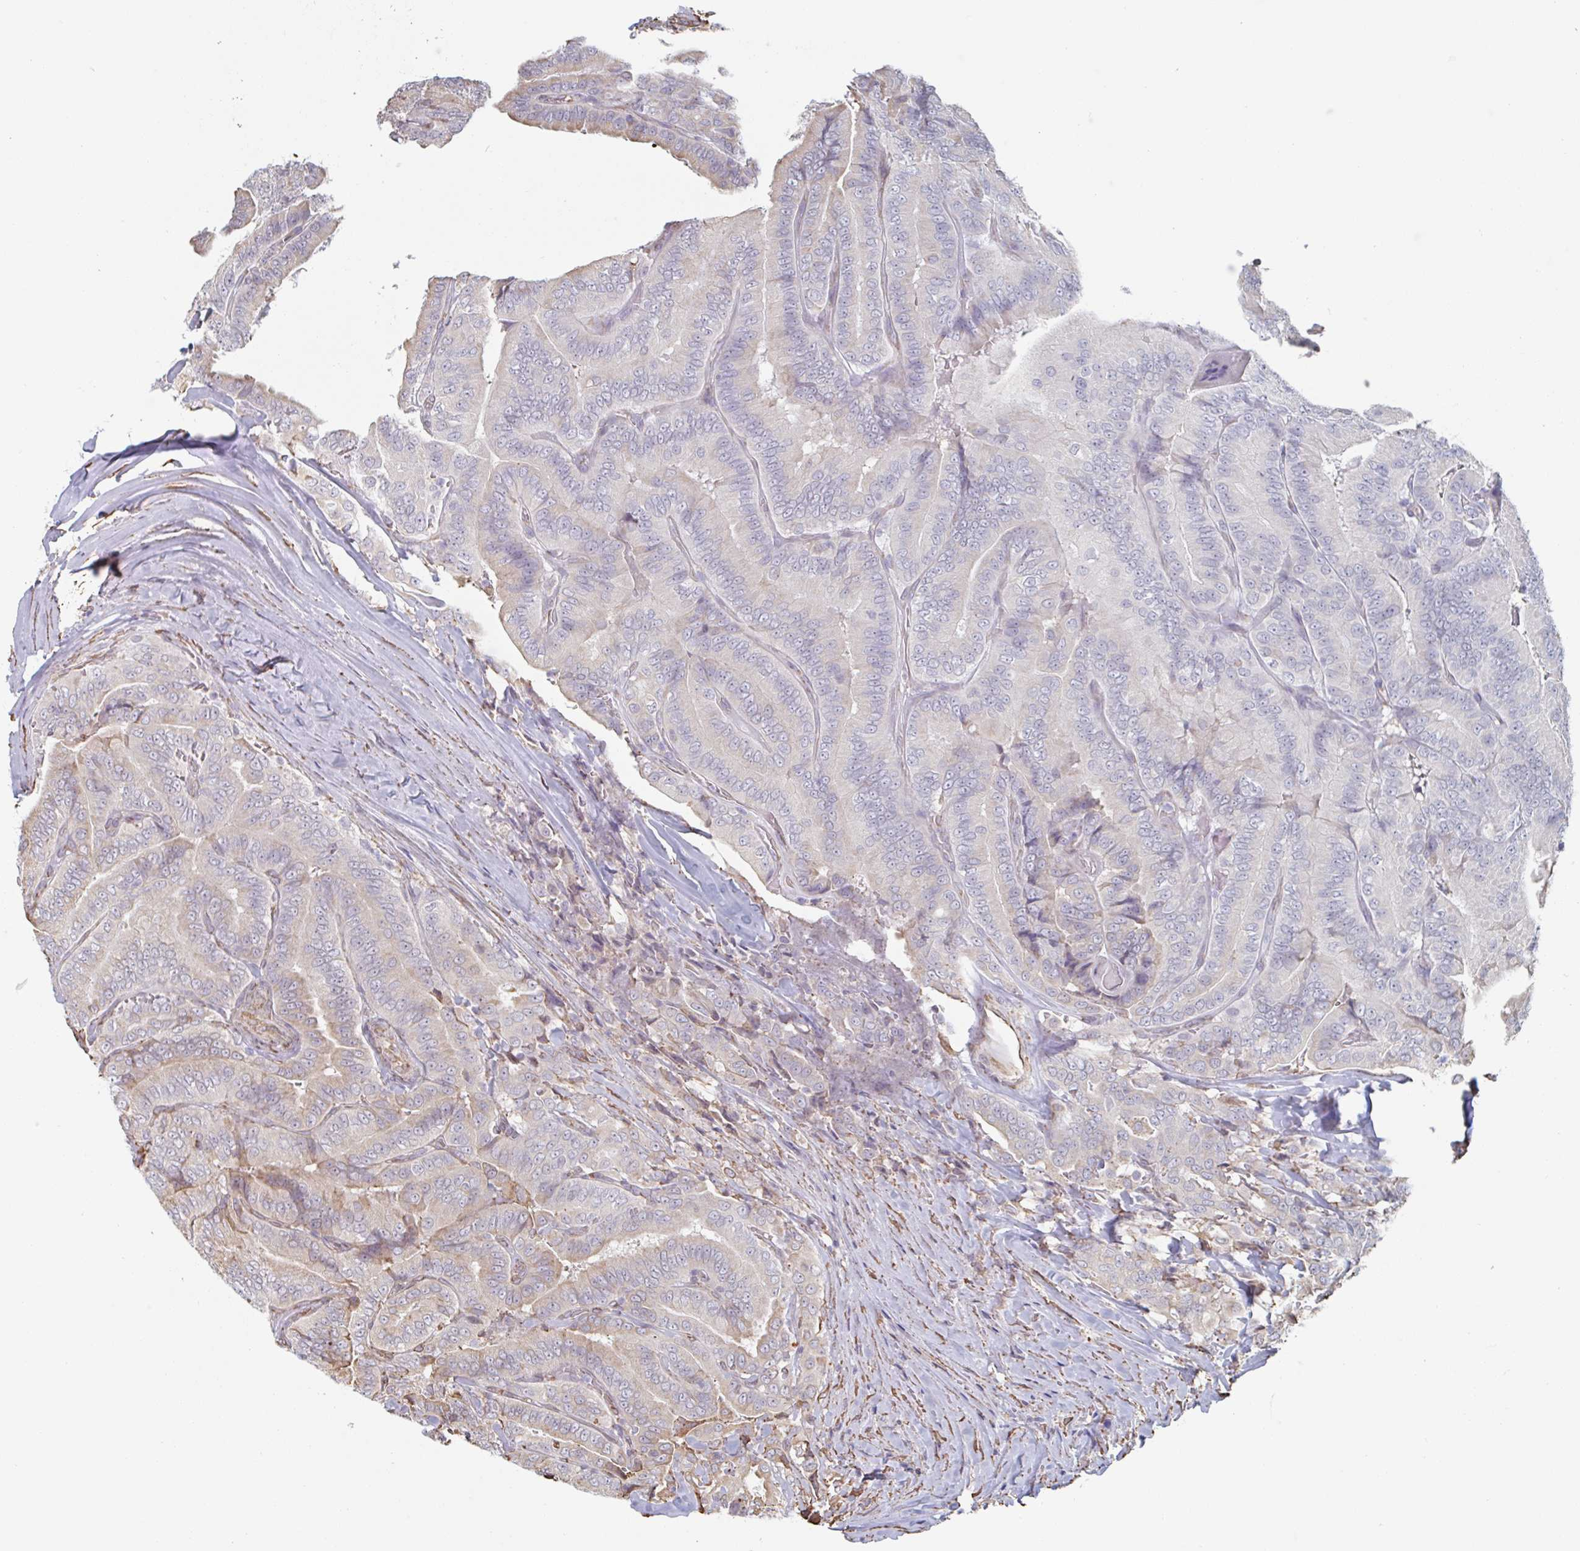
{"staining": {"intensity": "moderate", "quantity": "<25%", "location": "cytoplasmic/membranous"}, "tissue": "thyroid cancer", "cell_type": "Tumor cells", "image_type": "cancer", "snomed": [{"axis": "morphology", "description": "Papillary adenocarcinoma, NOS"}, {"axis": "topography", "description": "Thyroid gland"}], "caption": "Immunohistochemical staining of papillary adenocarcinoma (thyroid) reveals low levels of moderate cytoplasmic/membranous protein positivity in approximately <25% of tumor cells.", "gene": "RAB5IF", "patient": {"sex": "male", "age": 61}}